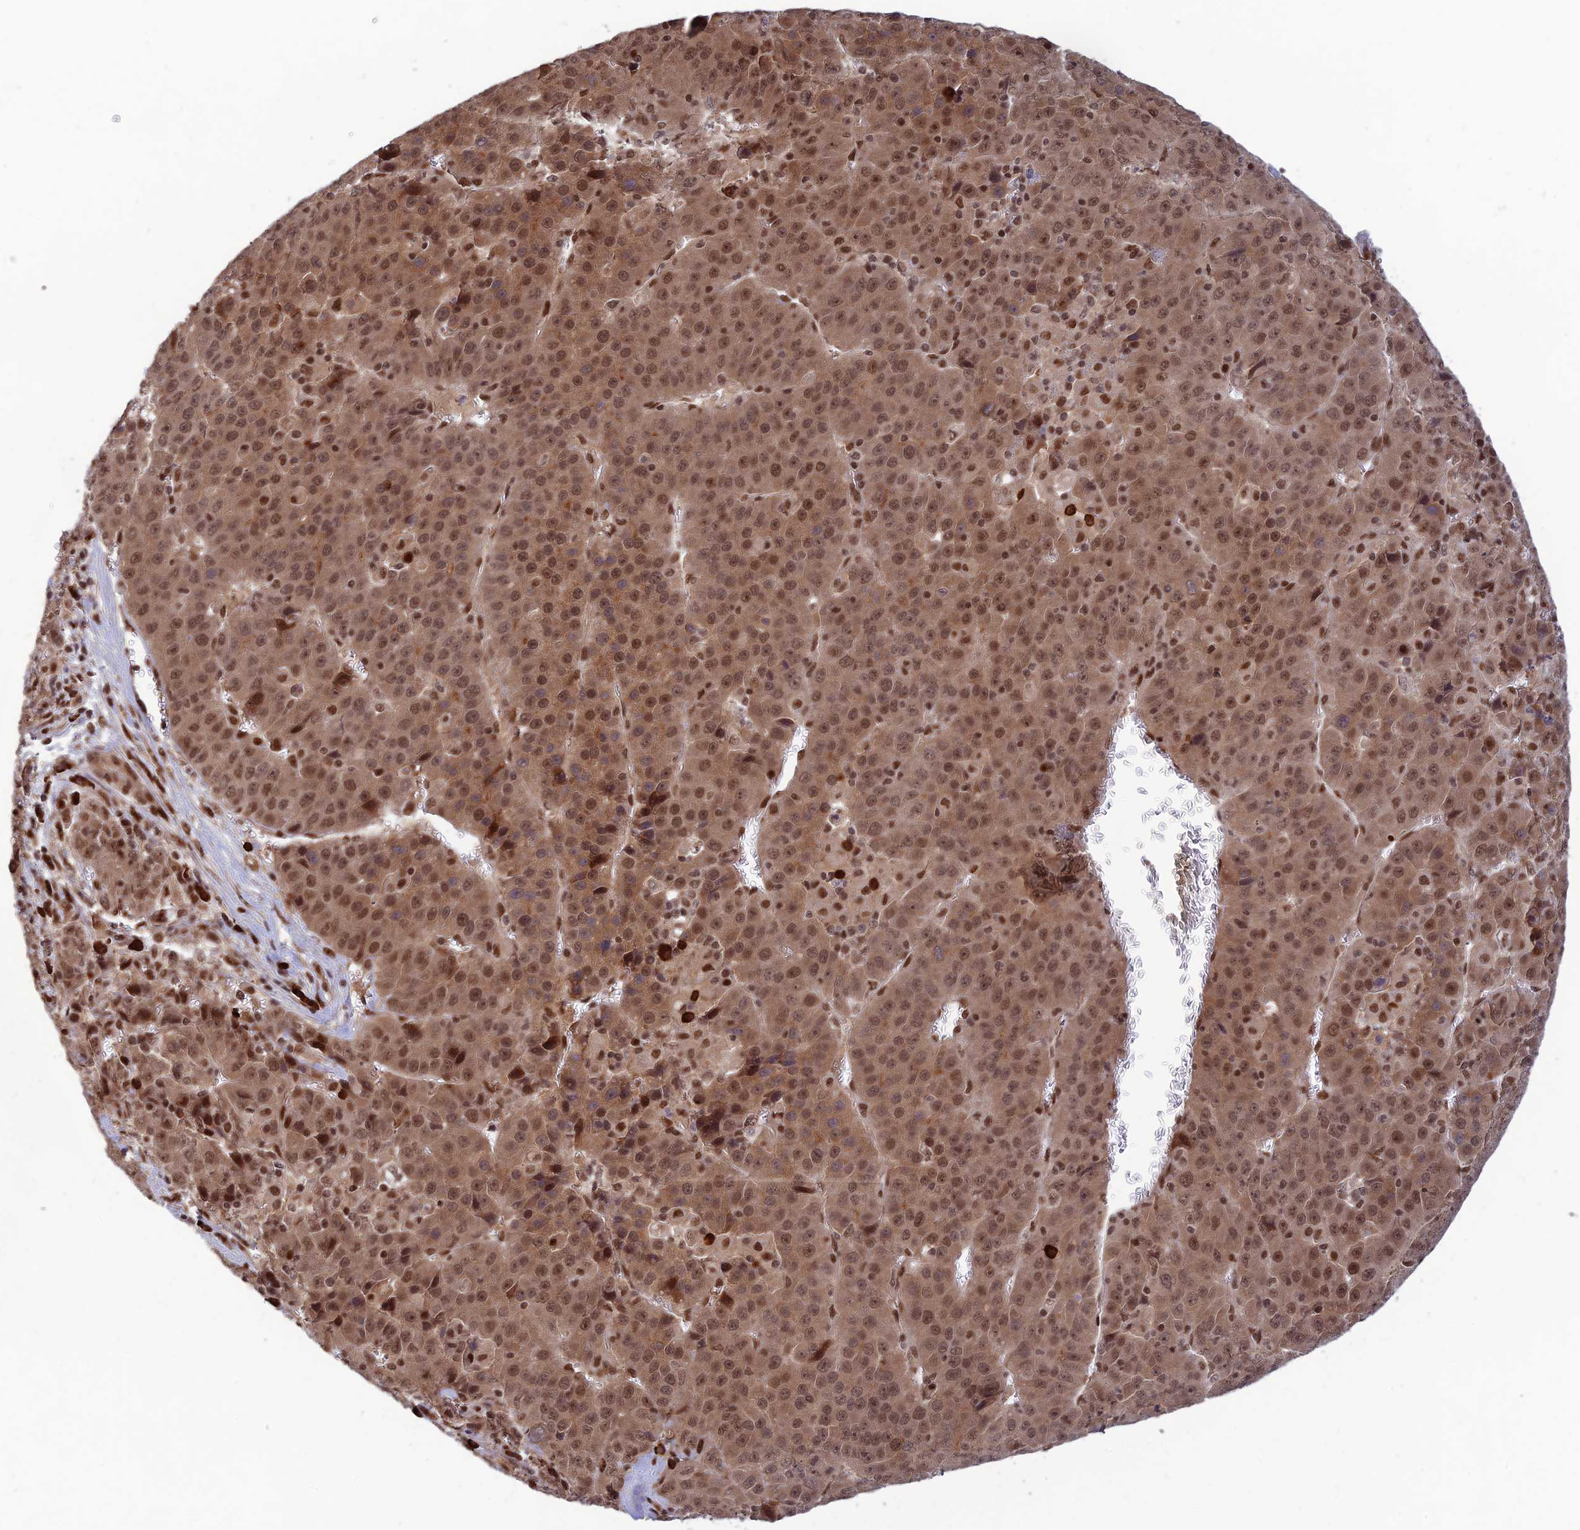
{"staining": {"intensity": "moderate", "quantity": ">75%", "location": "cytoplasmic/membranous,nuclear"}, "tissue": "liver cancer", "cell_type": "Tumor cells", "image_type": "cancer", "snomed": [{"axis": "morphology", "description": "Carcinoma, Hepatocellular, NOS"}, {"axis": "topography", "description": "Liver"}], "caption": "An image showing moderate cytoplasmic/membranous and nuclear positivity in about >75% of tumor cells in hepatocellular carcinoma (liver), as visualized by brown immunohistochemical staining.", "gene": "ZNF565", "patient": {"sex": "female", "age": 53}}